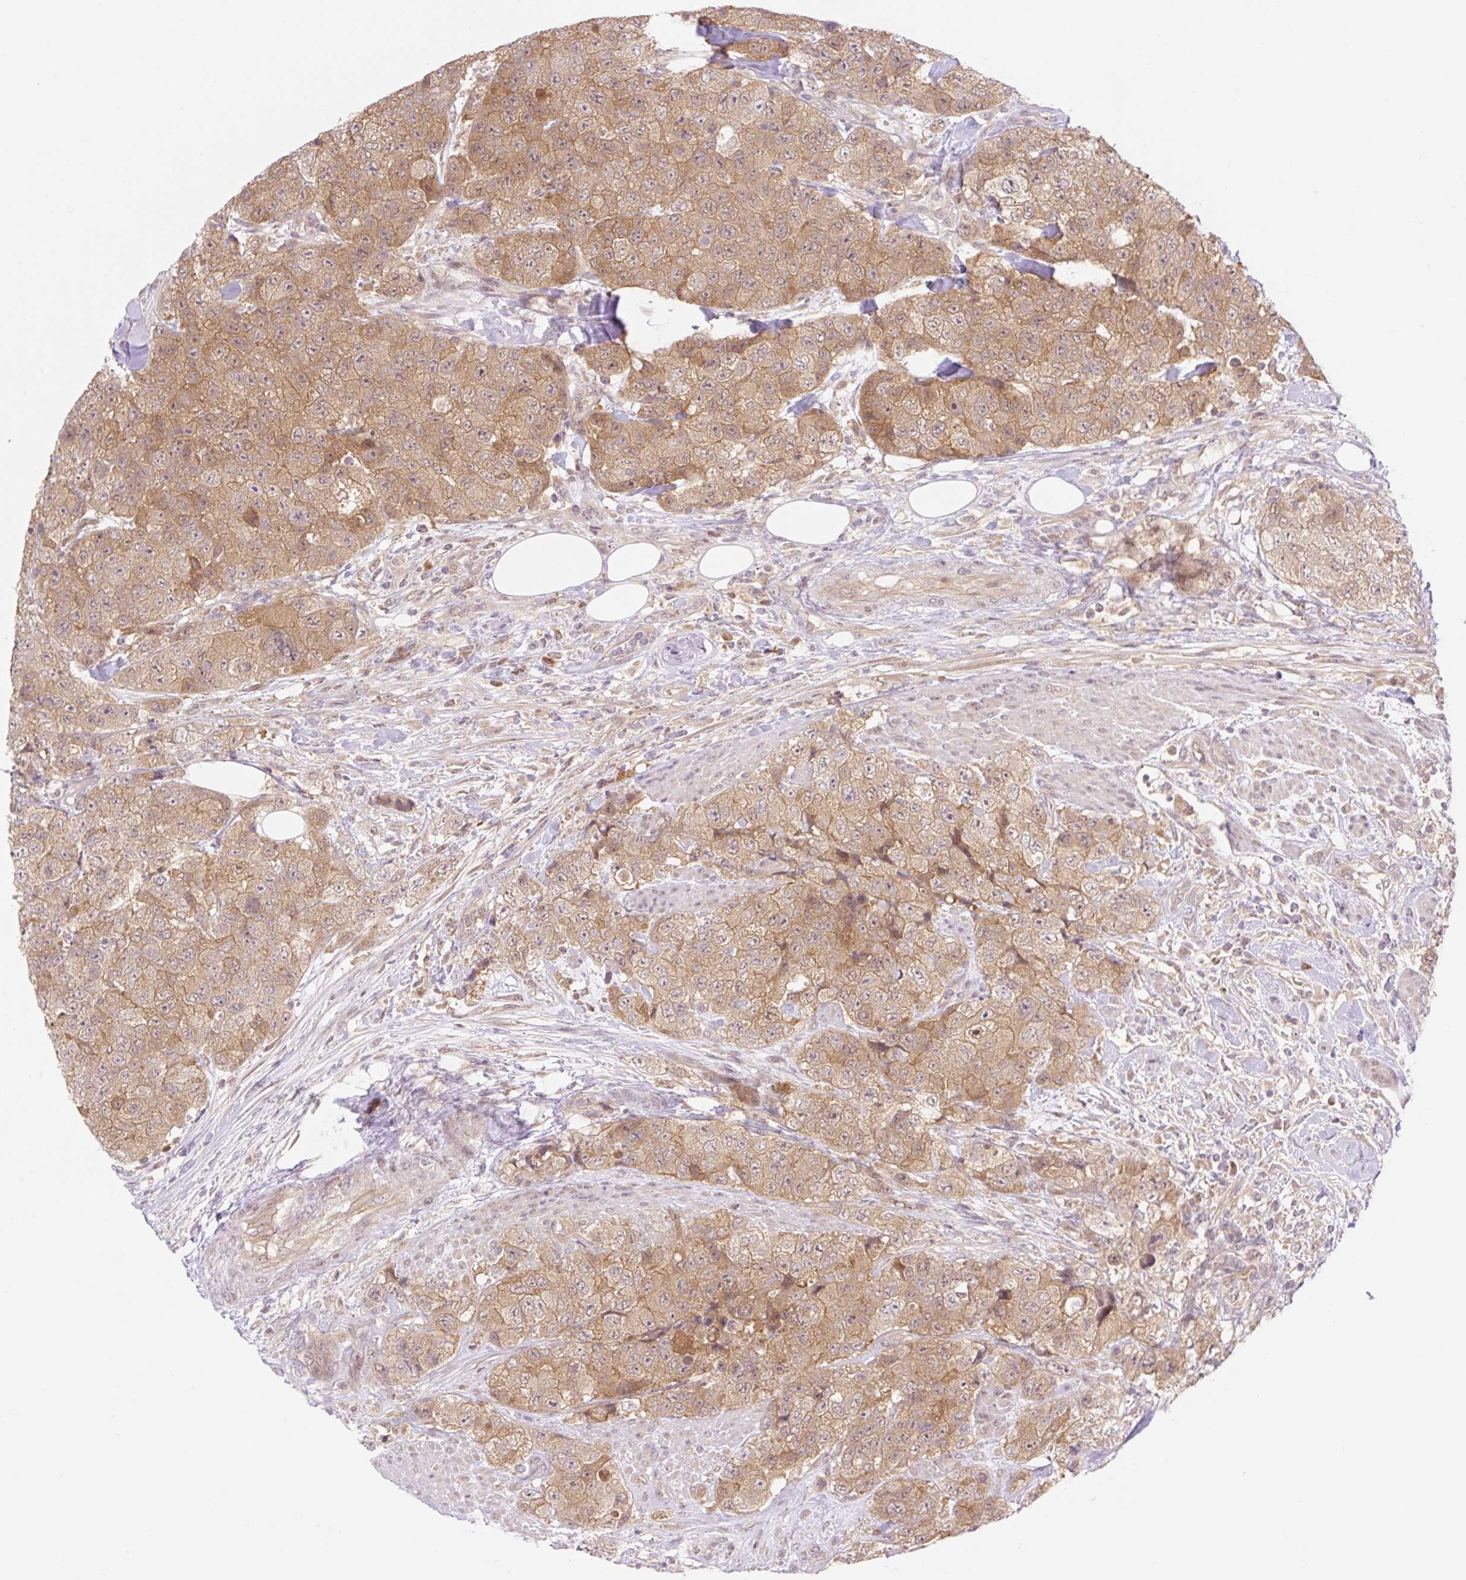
{"staining": {"intensity": "moderate", "quantity": ">75%", "location": "cytoplasmic/membranous,nuclear"}, "tissue": "urothelial cancer", "cell_type": "Tumor cells", "image_type": "cancer", "snomed": [{"axis": "morphology", "description": "Urothelial carcinoma, High grade"}, {"axis": "topography", "description": "Urinary bladder"}], "caption": "An immunohistochemistry (IHC) image of tumor tissue is shown. Protein staining in brown highlights moderate cytoplasmic/membranous and nuclear positivity in urothelial cancer within tumor cells. The staining was performed using DAB (3,3'-diaminobenzidine), with brown indicating positive protein expression. Nuclei are stained blue with hematoxylin.", "gene": "VPS25", "patient": {"sex": "female", "age": 78}}